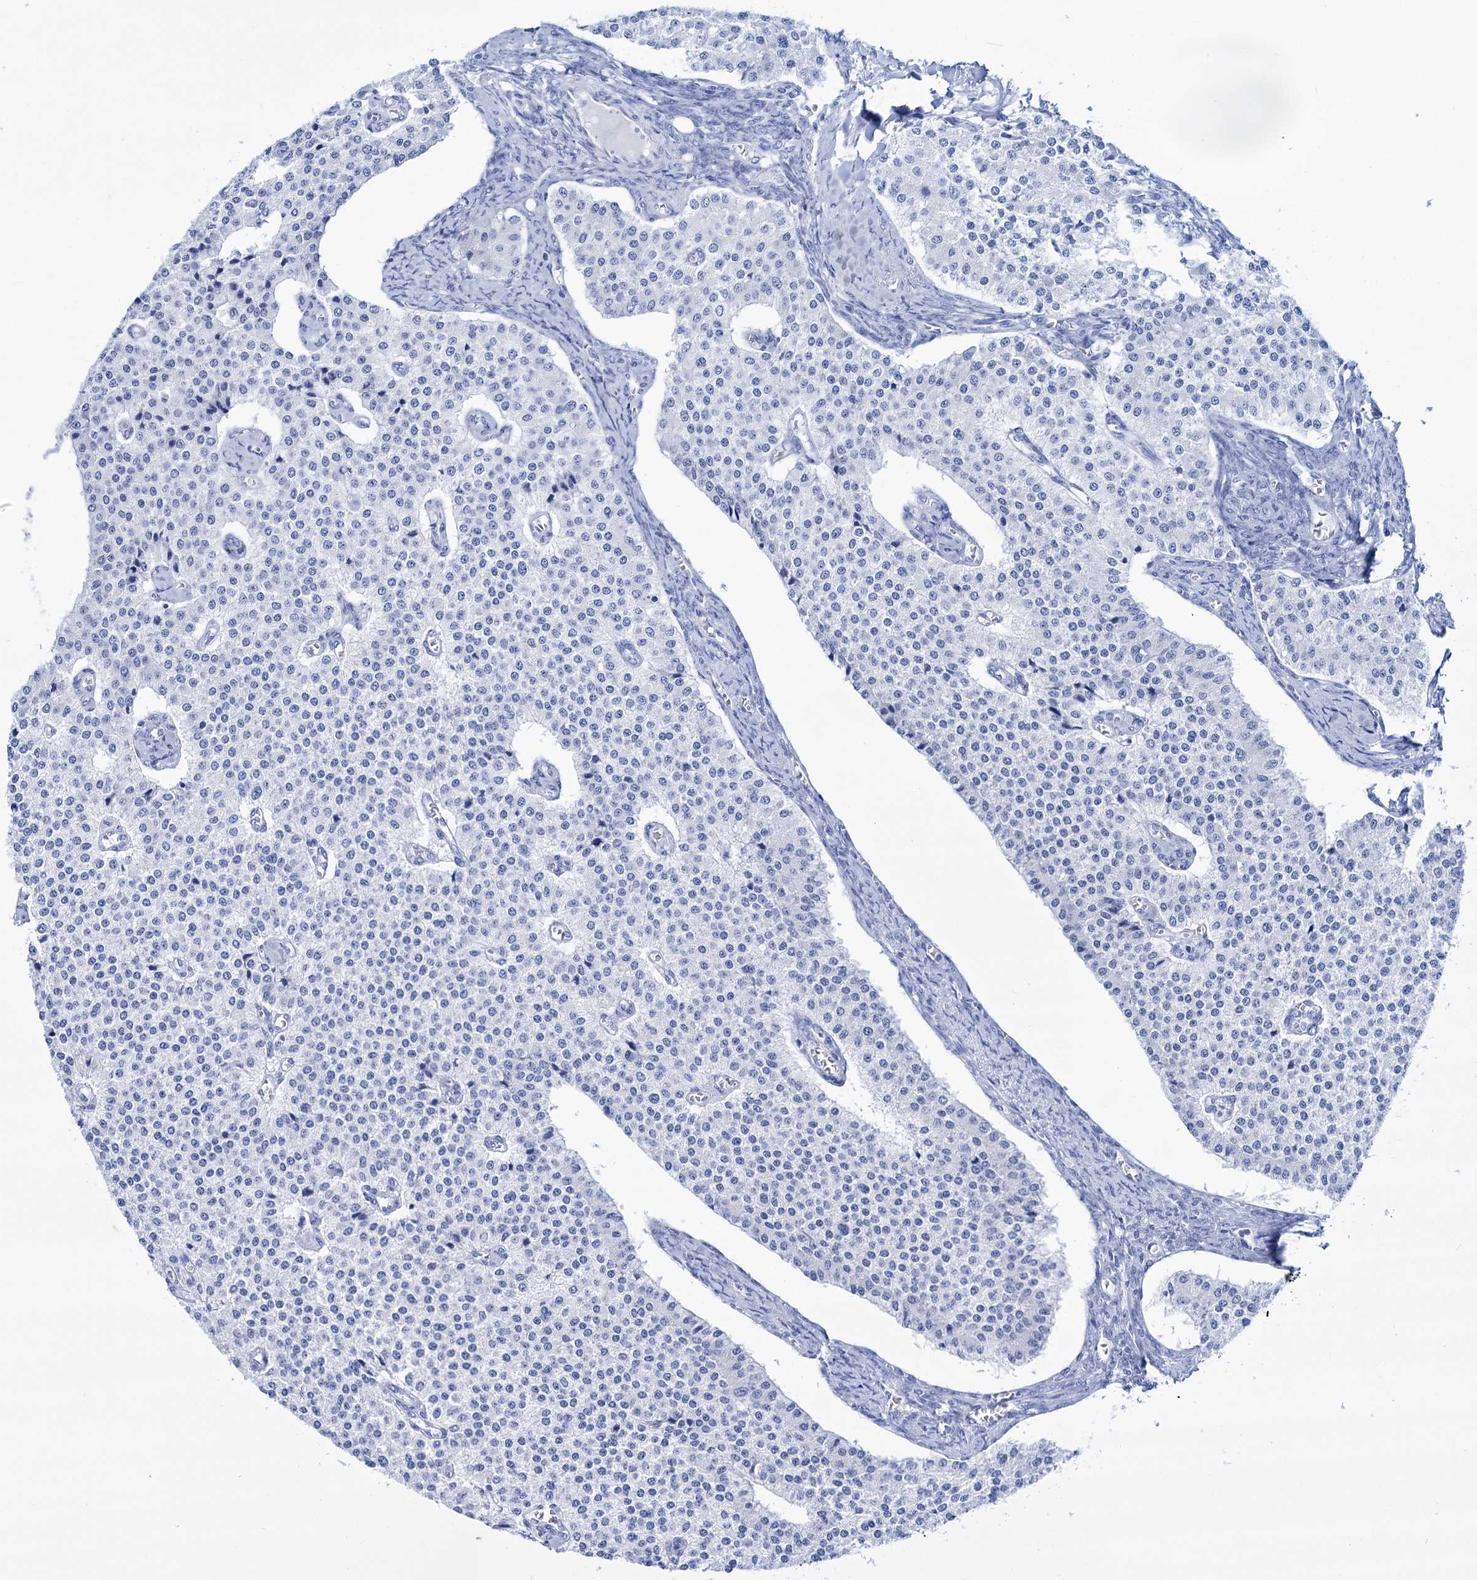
{"staining": {"intensity": "negative", "quantity": "none", "location": "none"}, "tissue": "carcinoid", "cell_type": "Tumor cells", "image_type": "cancer", "snomed": [{"axis": "morphology", "description": "Carcinoid, malignant, NOS"}, {"axis": "topography", "description": "Colon"}], "caption": "Protein analysis of malignant carcinoid demonstrates no significant staining in tumor cells.", "gene": "FBXW12", "patient": {"sex": "female", "age": 52}}